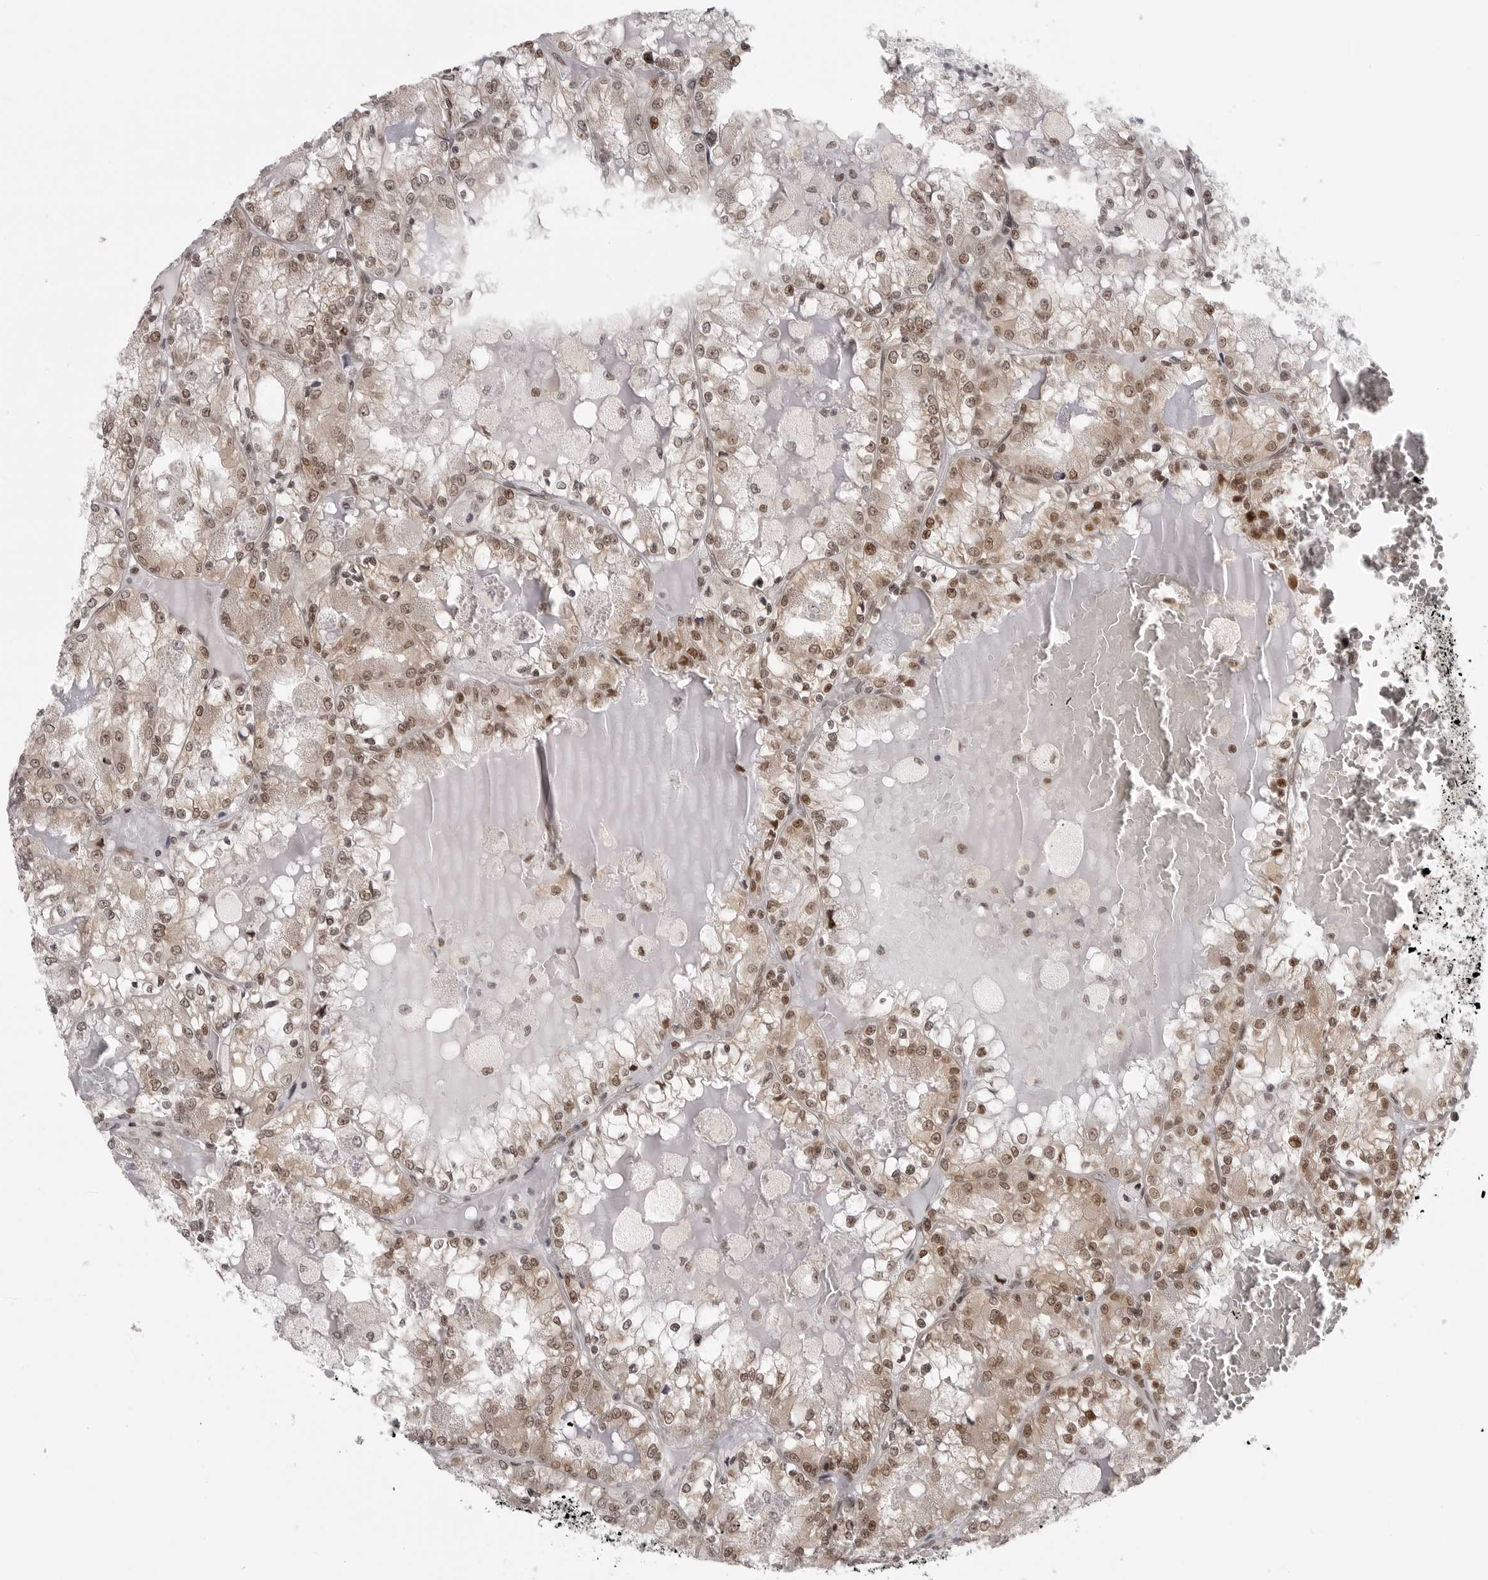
{"staining": {"intensity": "moderate", "quantity": ">75%", "location": "nuclear"}, "tissue": "renal cancer", "cell_type": "Tumor cells", "image_type": "cancer", "snomed": [{"axis": "morphology", "description": "Adenocarcinoma, NOS"}, {"axis": "topography", "description": "Kidney"}], "caption": "Immunohistochemistry (IHC) photomicrograph of adenocarcinoma (renal) stained for a protein (brown), which shows medium levels of moderate nuclear expression in about >75% of tumor cells.", "gene": "PRDM10", "patient": {"sex": "female", "age": 56}}